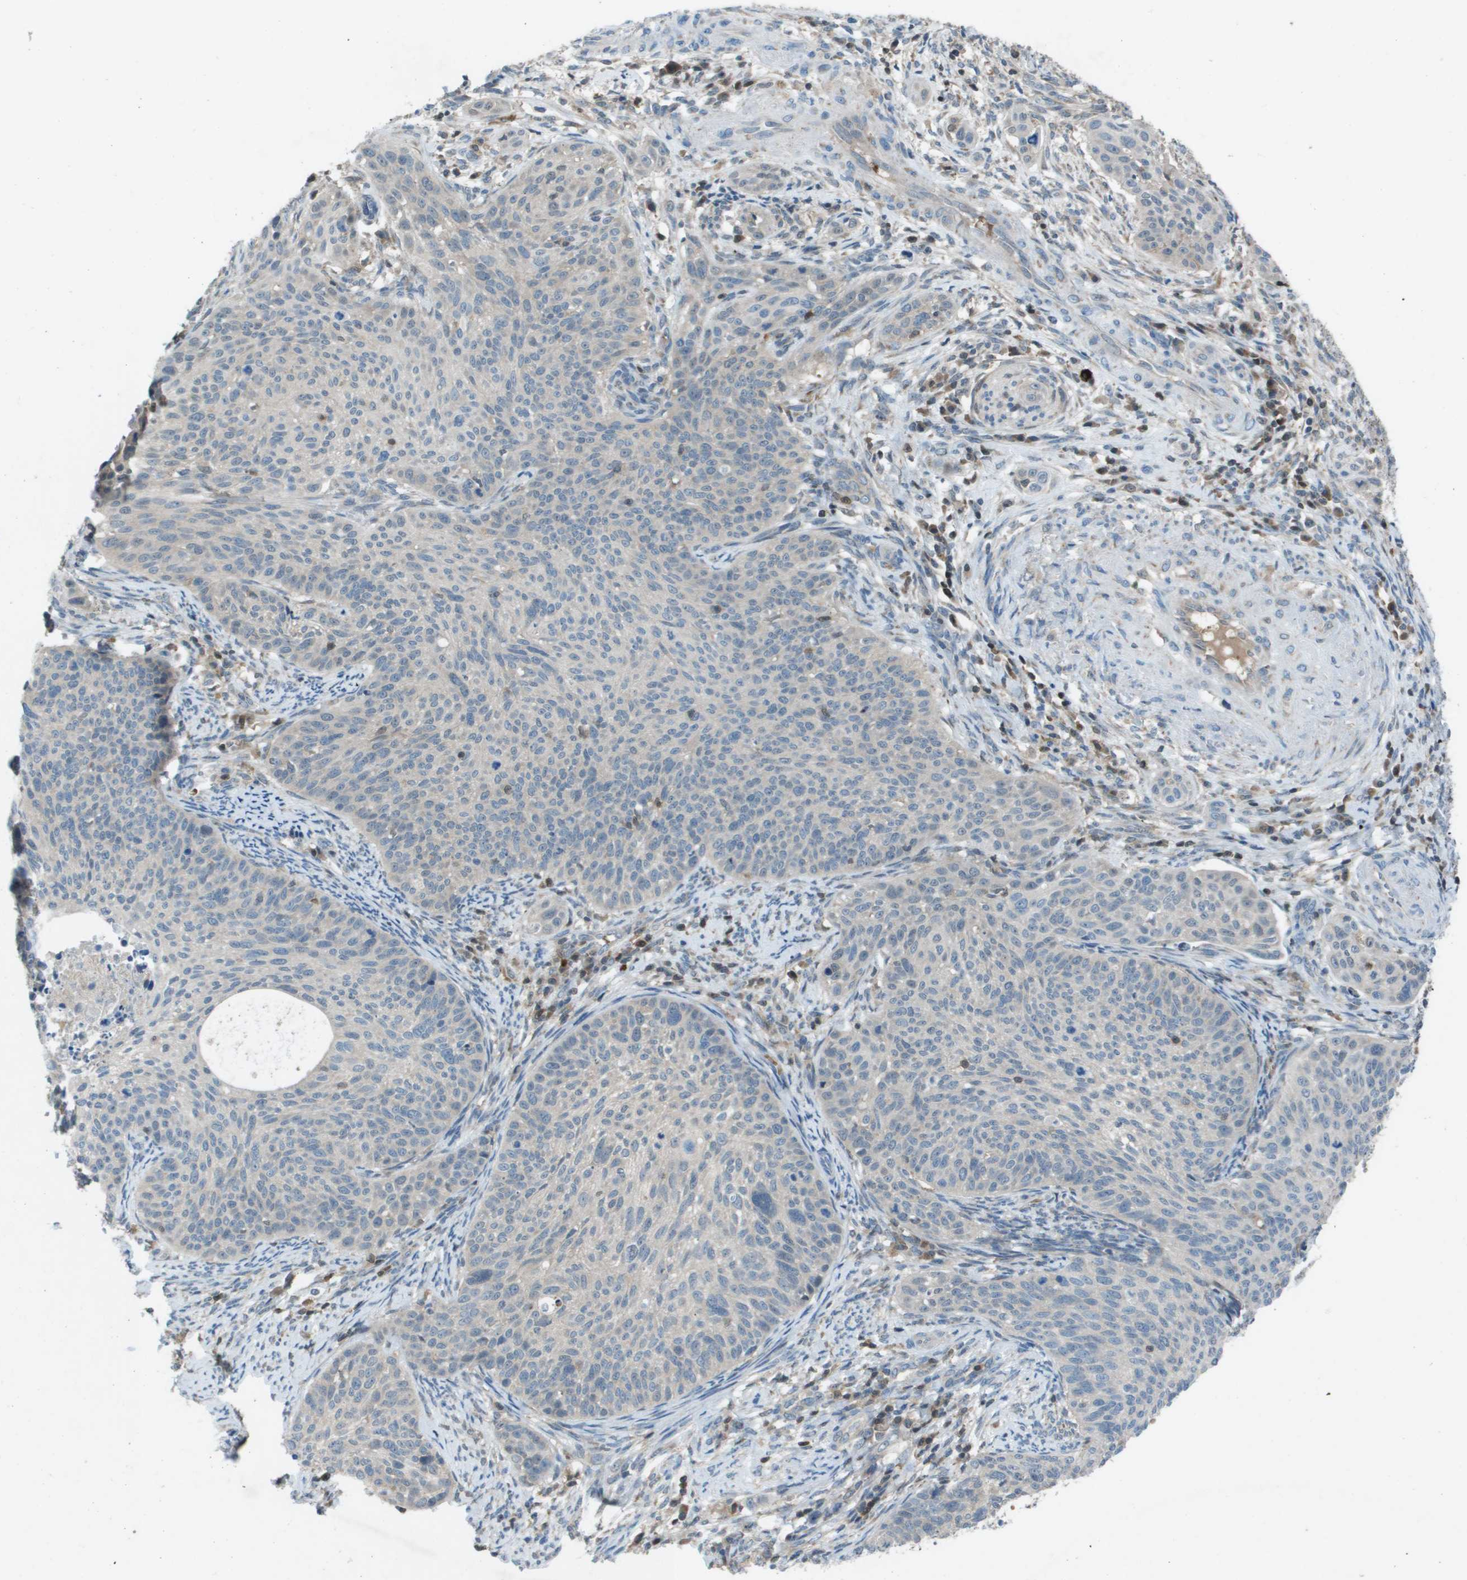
{"staining": {"intensity": "weak", "quantity": "<25%", "location": "cytoplasmic/membranous"}, "tissue": "cervical cancer", "cell_type": "Tumor cells", "image_type": "cancer", "snomed": [{"axis": "morphology", "description": "Squamous cell carcinoma, NOS"}, {"axis": "topography", "description": "Cervix"}], "caption": "Tumor cells are negative for protein expression in human cervical cancer (squamous cell carcinoma).", "gene": "CAMK4", "patient": {"sex": "female", "age": 70}}